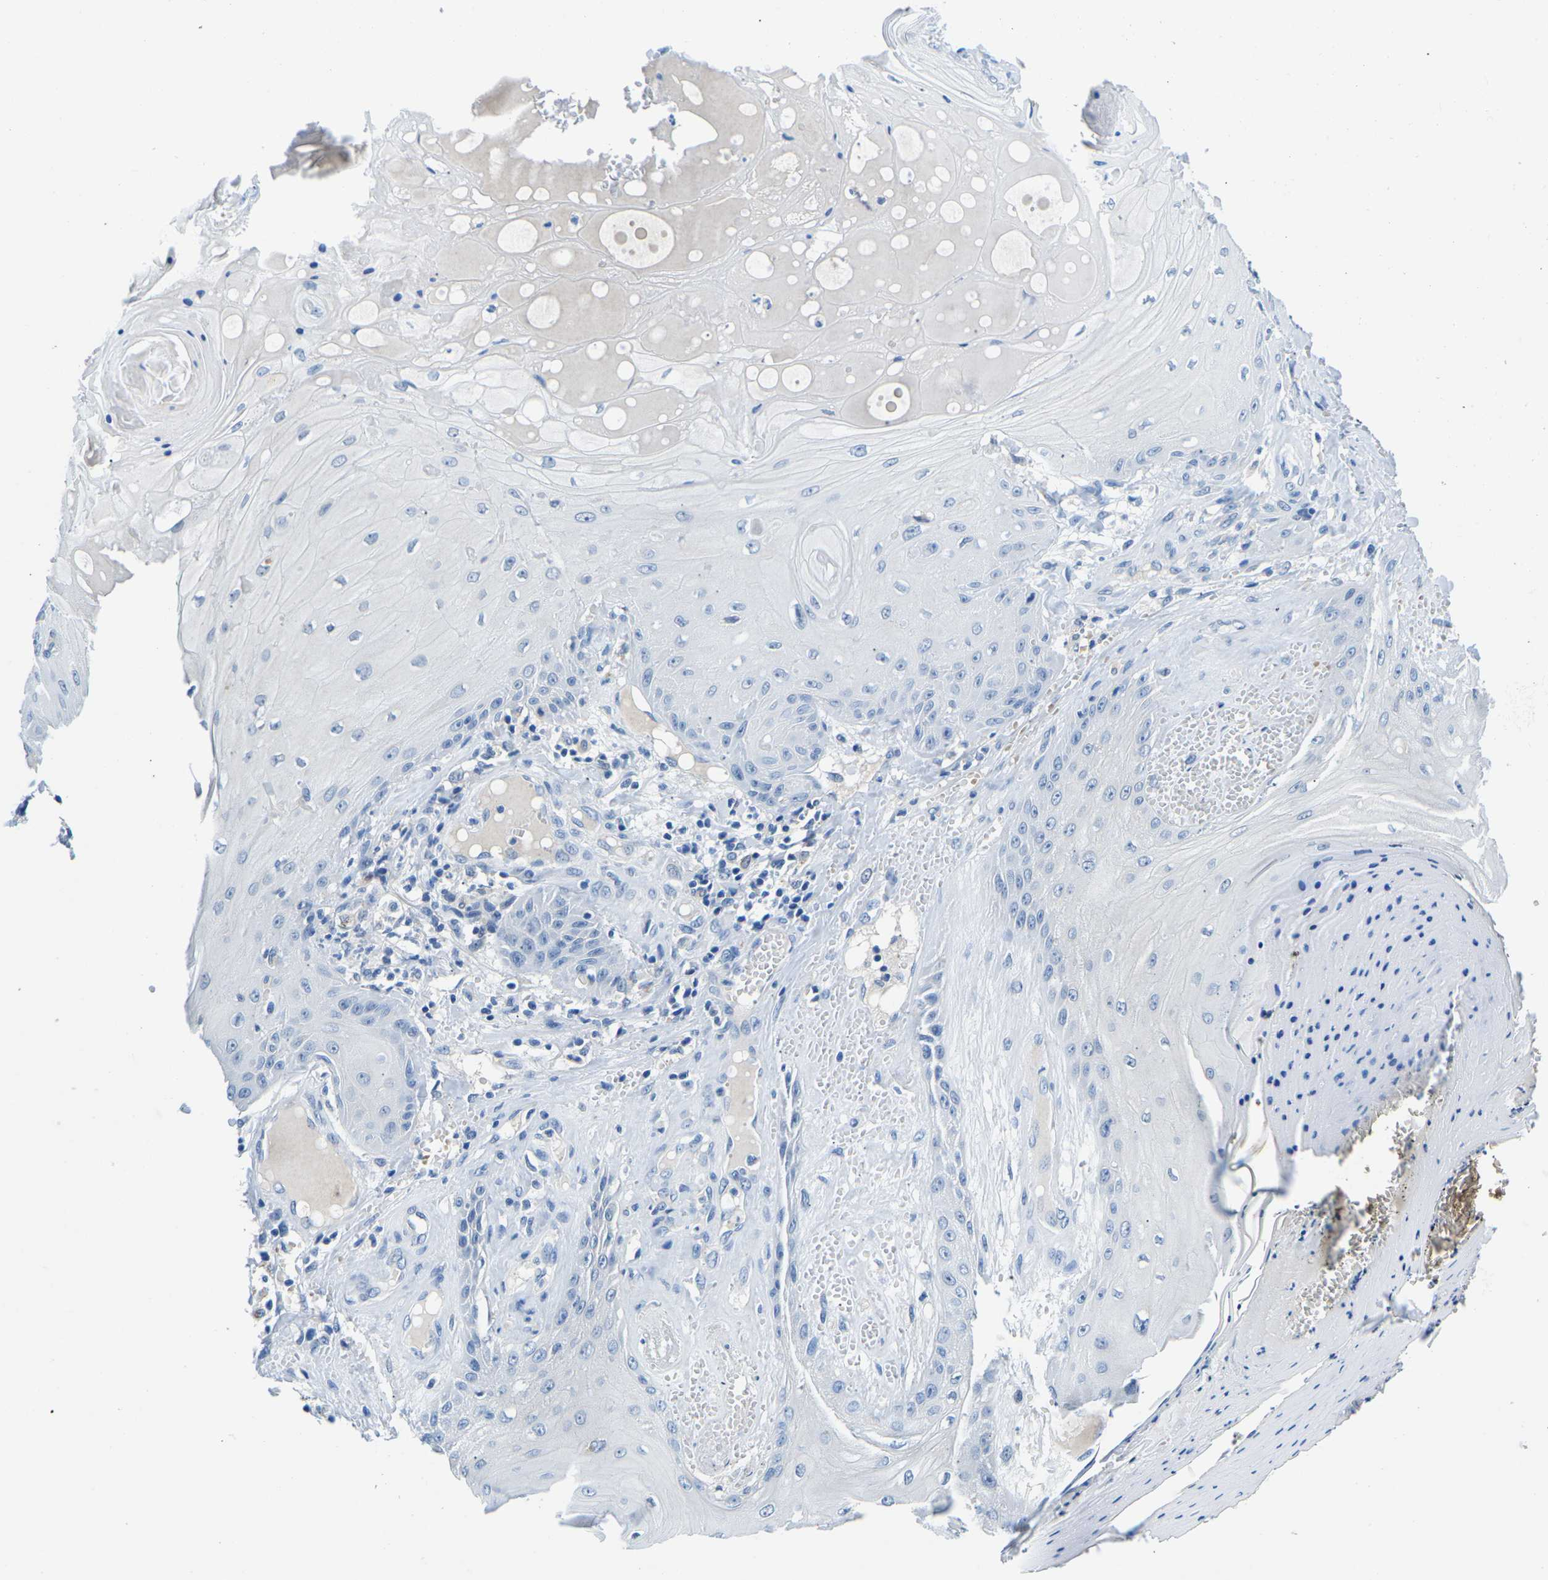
{"staining": {"intensity": "negative", "quantity": "none", "location": "none"}, "tissue": "skin cancer", "cell_type": "Tumor cells", "image_type": "cancer", "snomed": [{"axis": "morphology", "description": "Squamous cell carcinoma, NOS"}, {"axis": "topography", "description": "Skin"}], "caption": "The photomicrograph reveals no staining of tumor cells in skin squamous cell carcinoma.", "gene": "TM6SF1", "patient": {"sex": "male", "age": 74}}